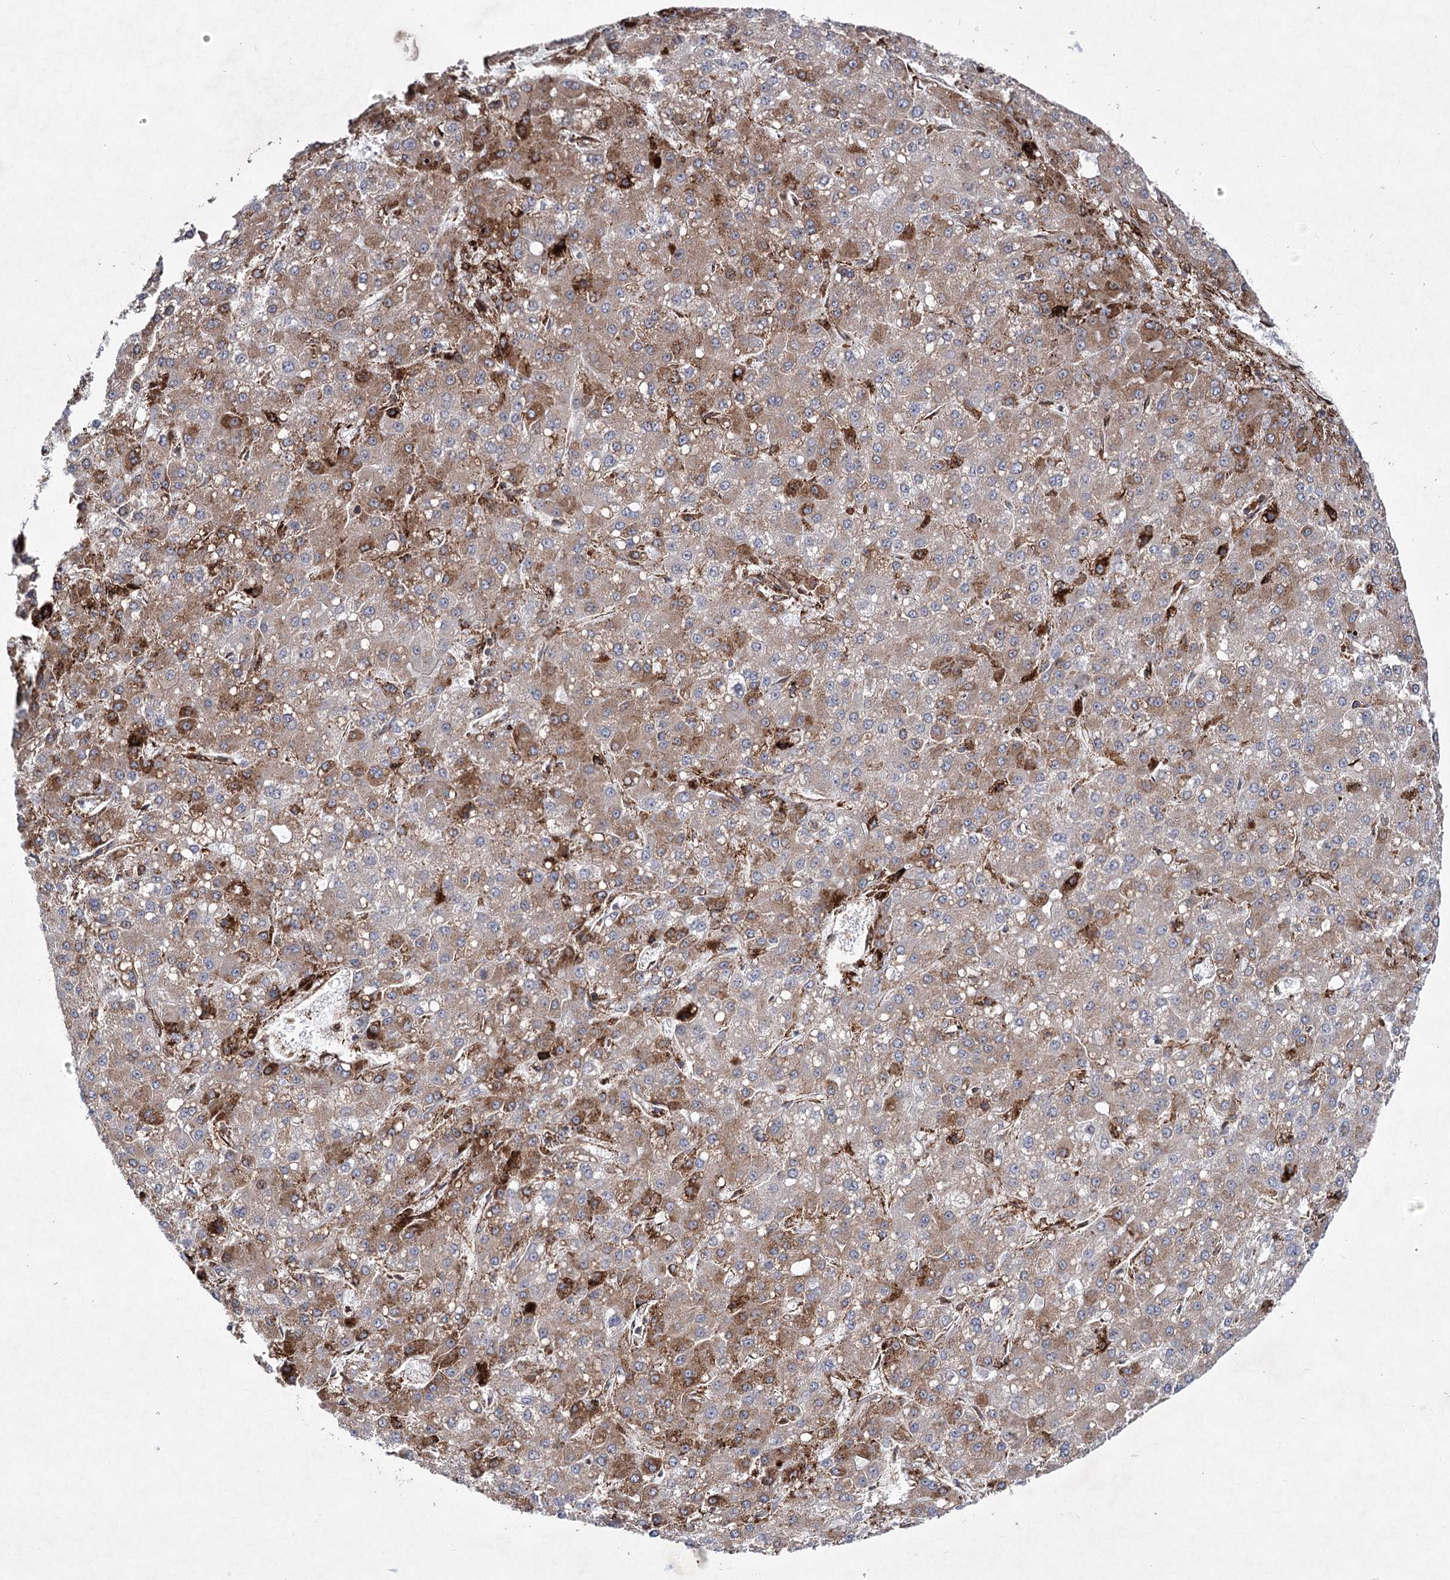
{"staining": {"intensity": "moderate", "quantity": "25%-75%", "location": "cytoplasmic/membranous"}, "tissue": "liver cancer", "cell_type": "Tumor cells", "image_type": "cancer", "snomed": [{"axis": "morphology", "description": "Carcinoma, Hepatocellular, NOS"}, {"axis": "topography", "description": "Liver"}], "caption": "IHC micrograph of human liver cancer (hepatocellular carcinoma) stained for a protein (brown), which reveals medium levels of moderate cytoplasmic/membranous positivity in about 25%-75% of tumor cells.", "gene": "DCUN1D4", "patient": {"sex": "male", "age": 67}}